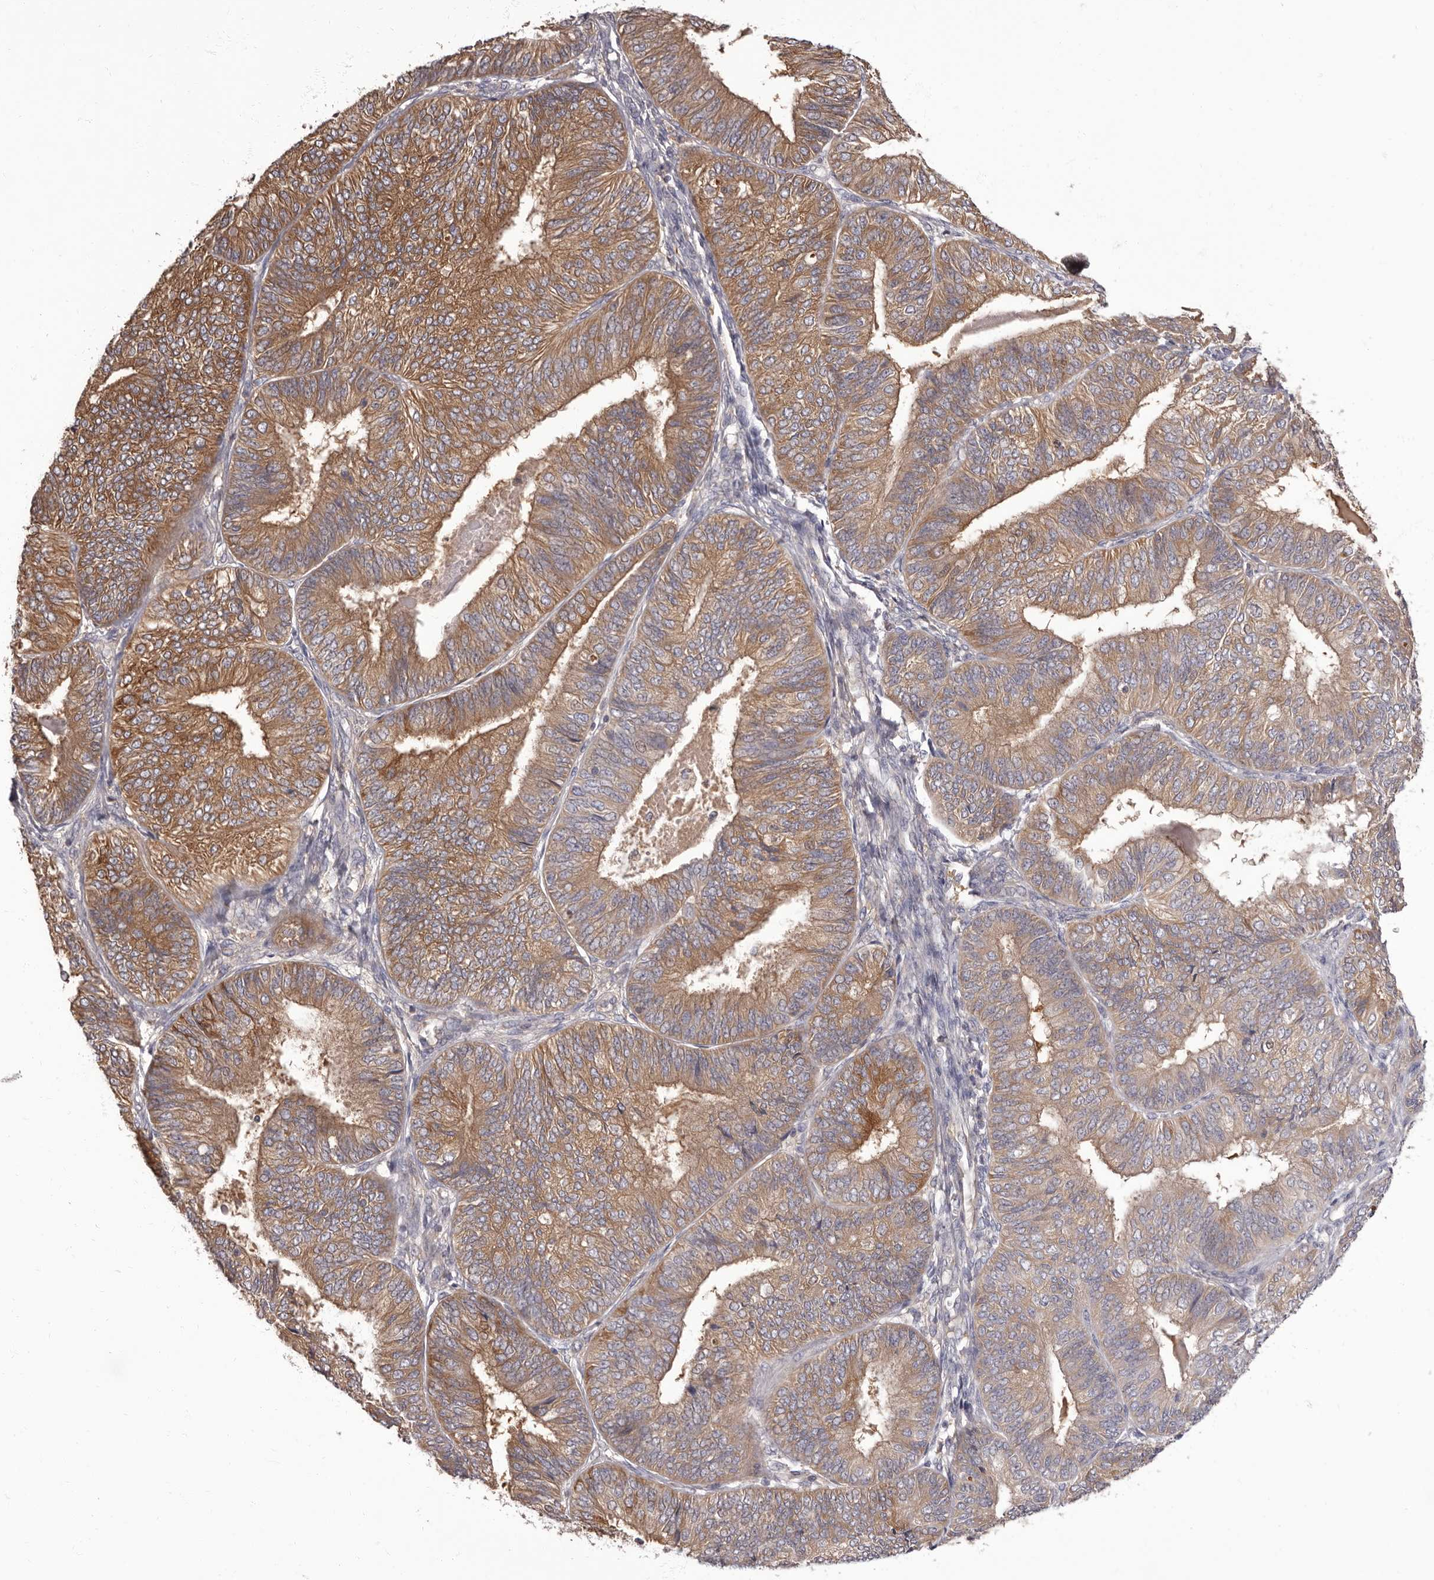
{"staining": {"intensity": "moderate", "quantity": ">75%", "location": "cytoplasmic/membranous"}, "tissue": "endometrial cancer", "cell_type": "Tumor cells", "image_type": "cancer", "snomed": [{"axis": "morphology", "description": "Adenocarcinoma, NOS"}, {"axis": "topography", "description": "Endometrium"}], "caption": "High-magnification brightfield microscopy of adenocarcinoma (endometrial) stained with DAB (brown) and counterstained with hematoxylin (blue). tumor cells exhibit moderate cytoplasmic/membranous expression is identified in about>75% of cells.", "gene": "APEH", "patient": {"sex": "female", "age": 58}}